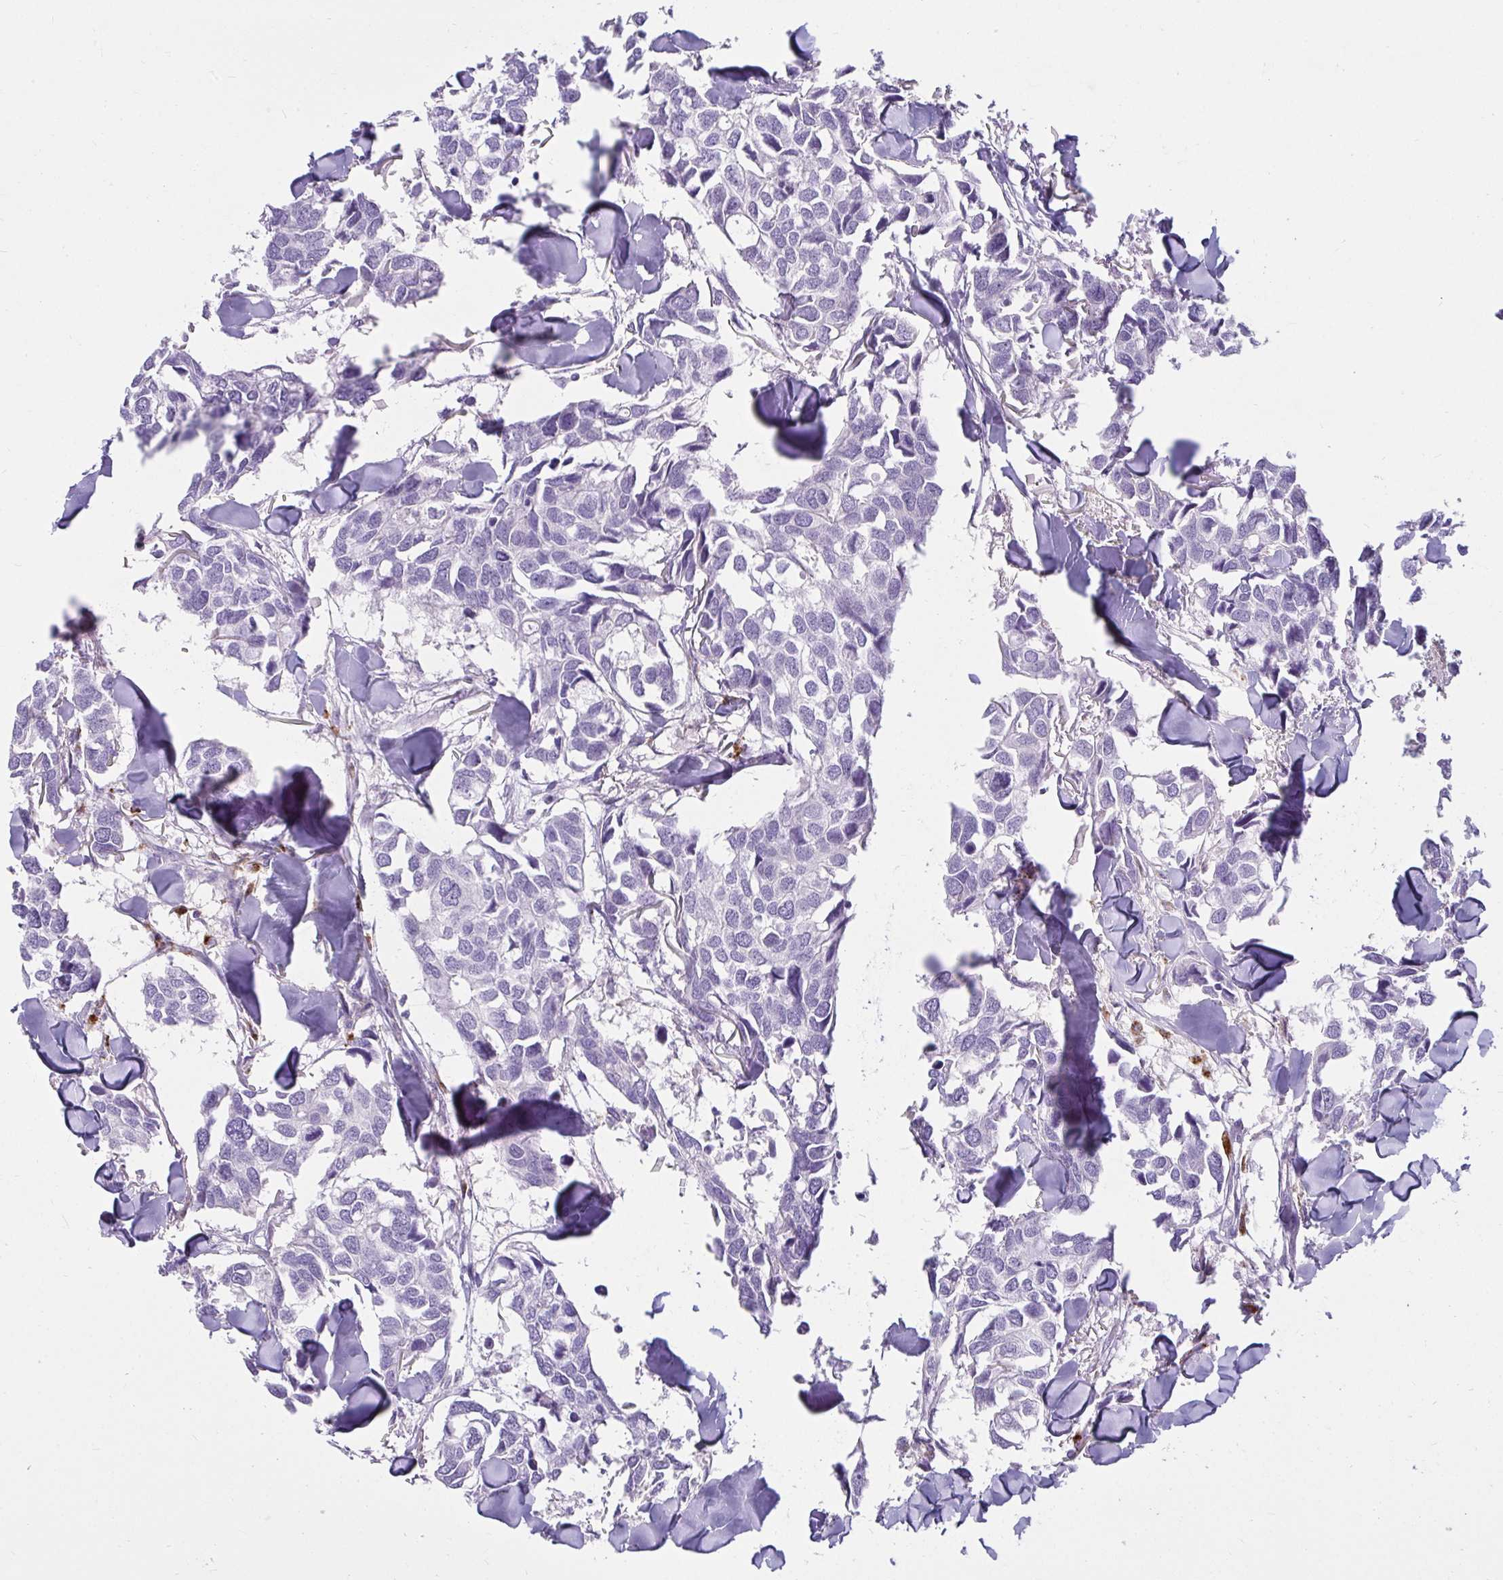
{"staining": {"intensity": "negative", "quantity": "none", "location": "none"}, "tissue": "breast cancer", "cell_type": "Tumor cells", "image_type": "cancer", "snomed": [{"axis": "morphology", "description": "Duct carcinoma"}, {"axis": "topography", "description": "Breast"}], "caption": "Breast cancer was stained to show a protein in brown. There is no significant staining in tumor cells.", "gene": "CTSZ", "patient": {"sex": "female", "age": 83}}